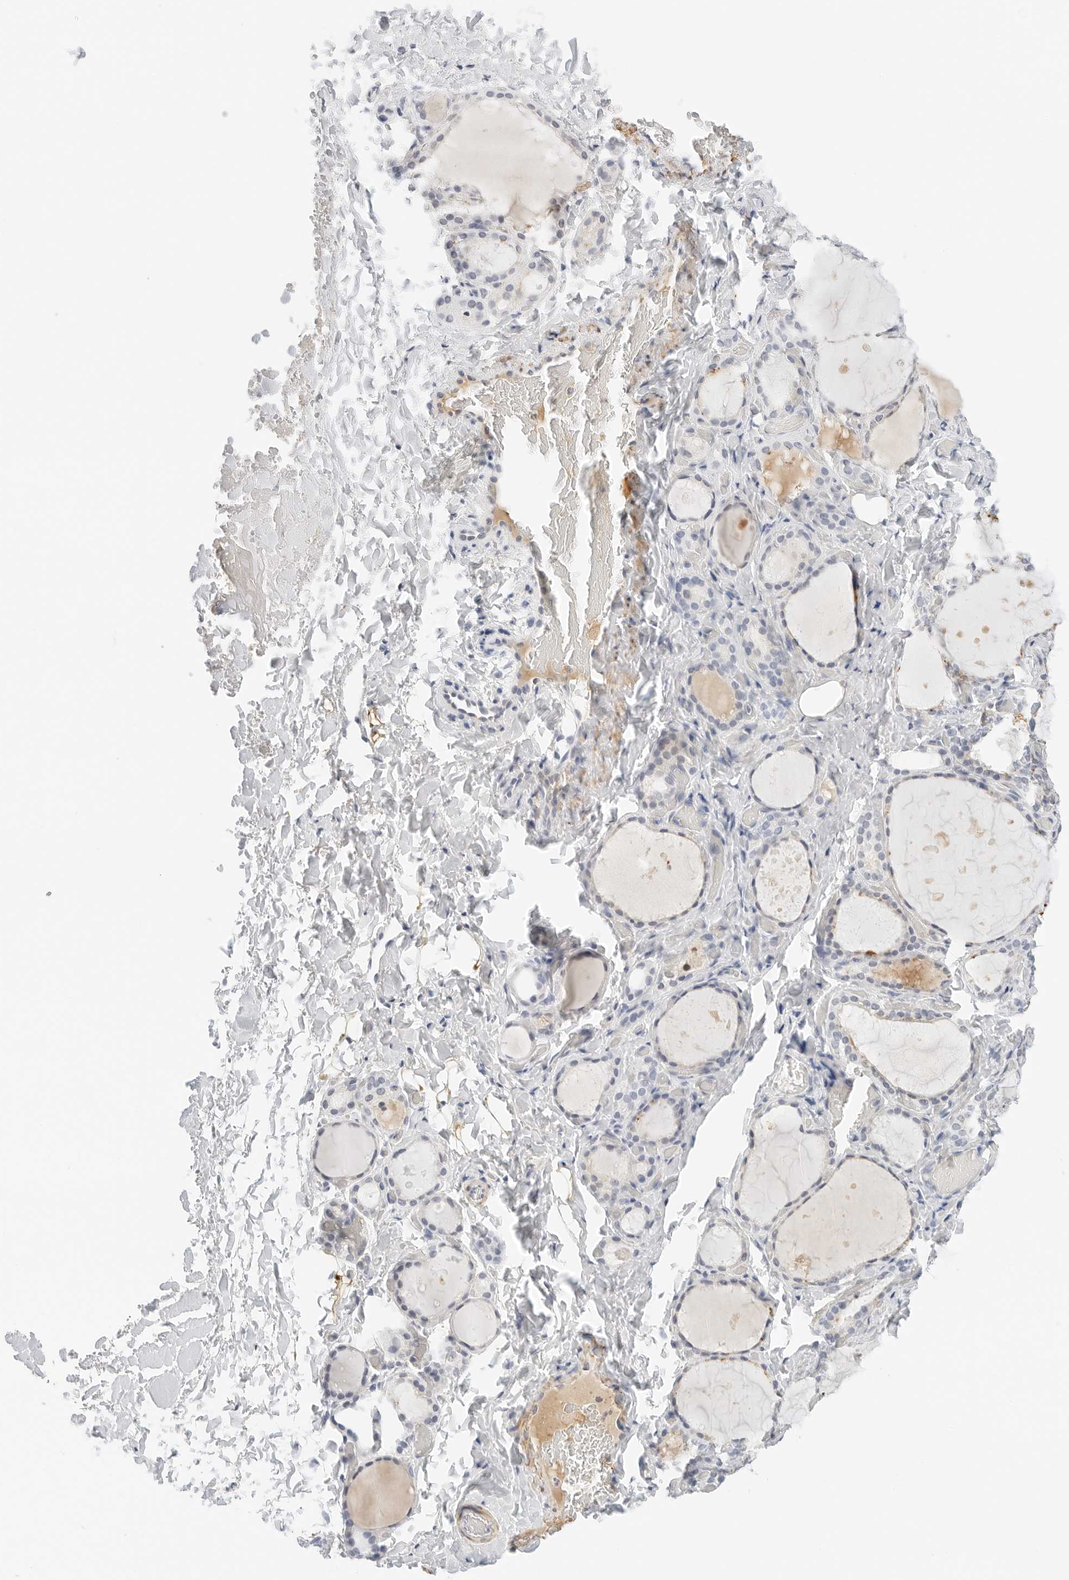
{"staining": {"intensity": "strong", "quantity": "<25%", "location": "cytoplasmic/membranous"}, "tissue": "thyroid gland", "cell_type": "Glandular cells", "image_type": "normal", "snomed": [{"axis": "morphology", "description": "Normal tissue, NOS"}, {"axis": "topography", "description": "Thyroid gland"}], "caption": "A photomicrograph of human thyroid gland stained for a protein exhibits strong cytoplasmic/membranous brown staining in glandular cells.", "gene": "PKDCC", "patient": {"sex": "female", "age": 44}}